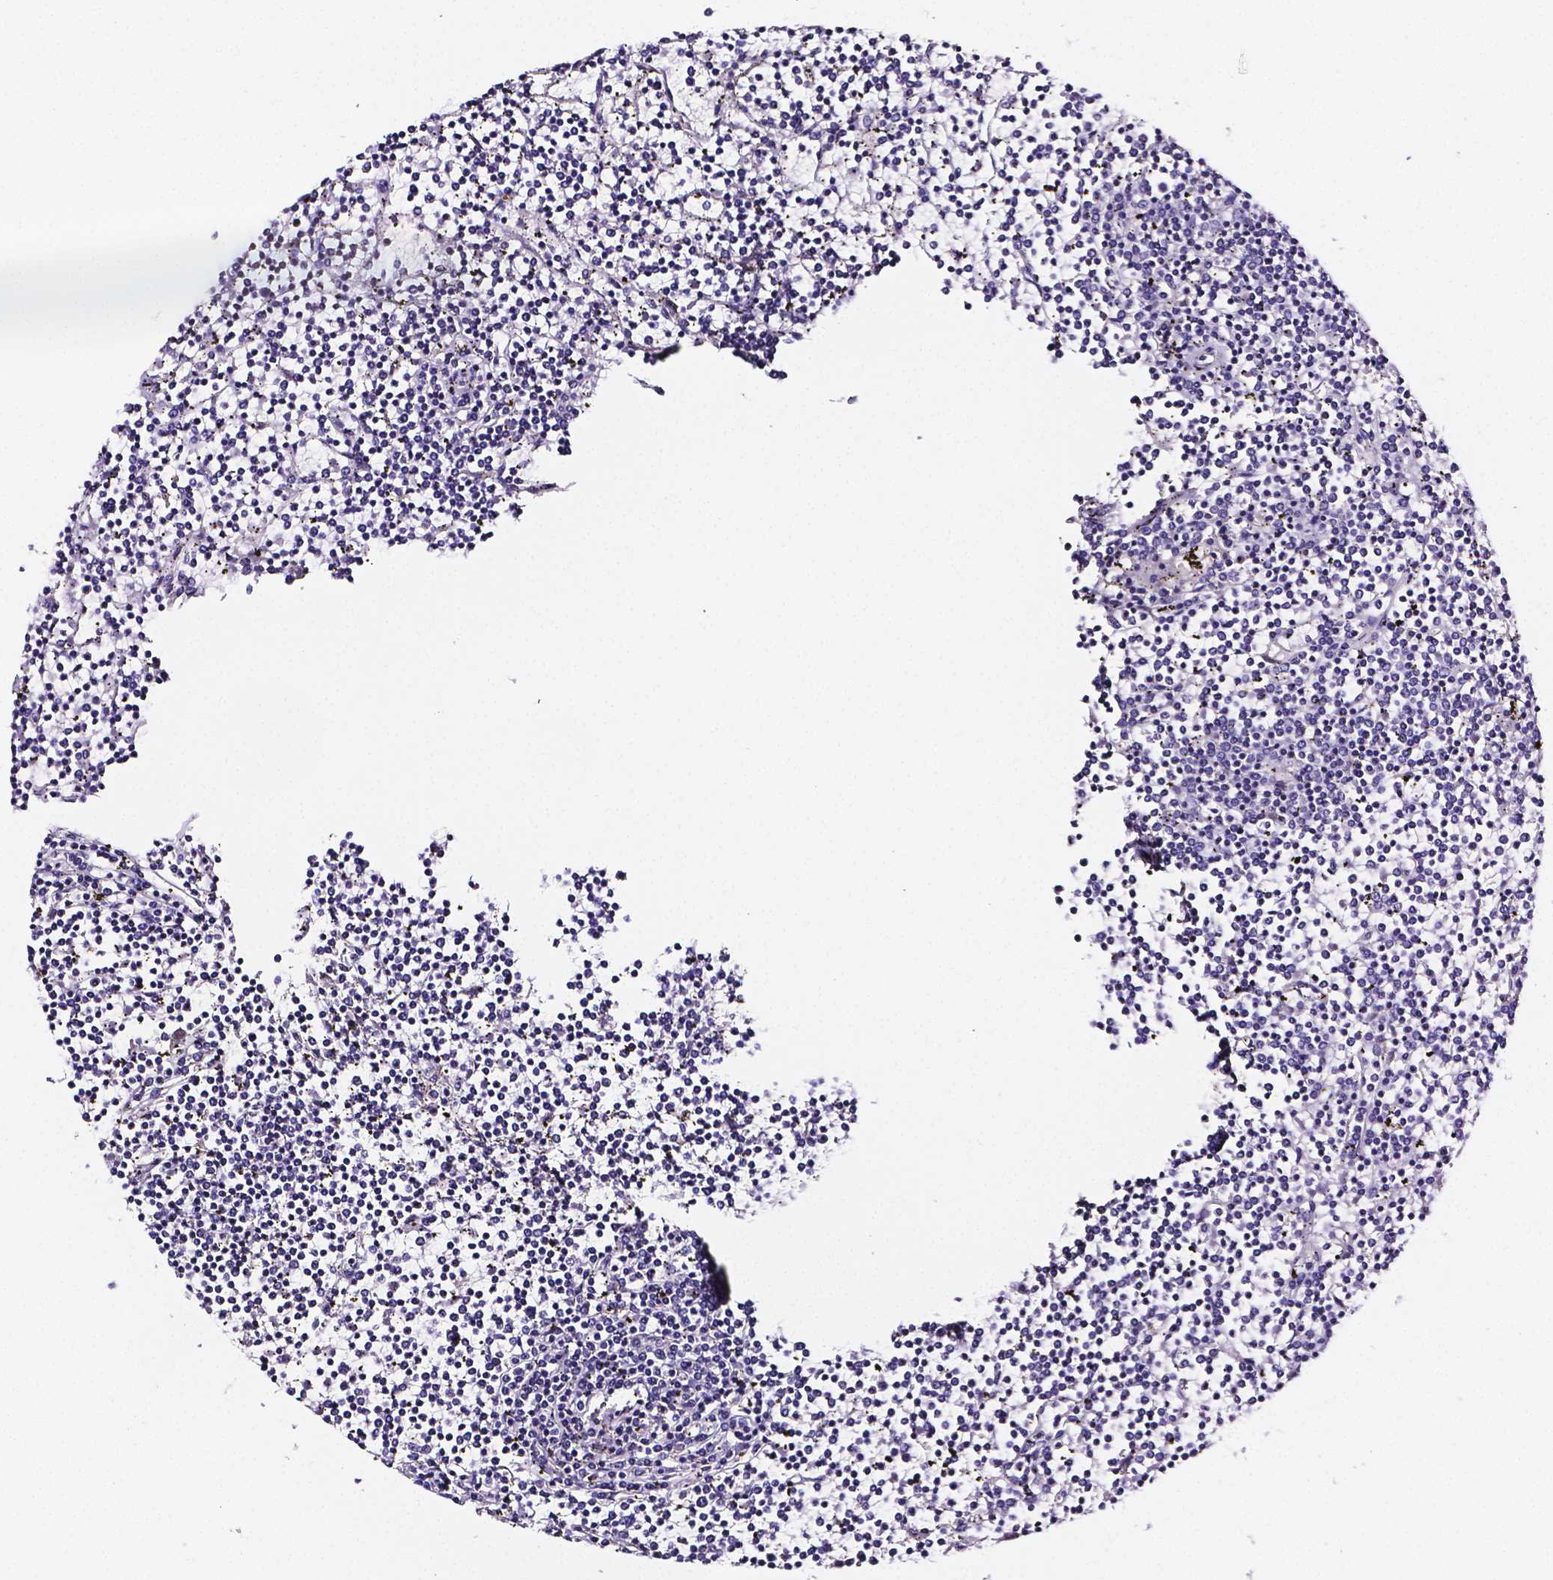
{"staining": {"intensity": "negative", "quantity": "none", "location": "none"}, "tissue": "lymphoma", "cell_type": "Tumor cells", "image_type": "cancer", "snomed": [{"axis": "morphology", "description": "Malignant lymphoma, non-Hodgkin's type, Low grade"}, {"axis": "topography", "description": "Spleen"}], "caption": "Protein analysis of lymphoma demonstrates no significant expression in tumor cells.", "gene": "NRGN", "patient": {"sex": "female", "age": 19}}